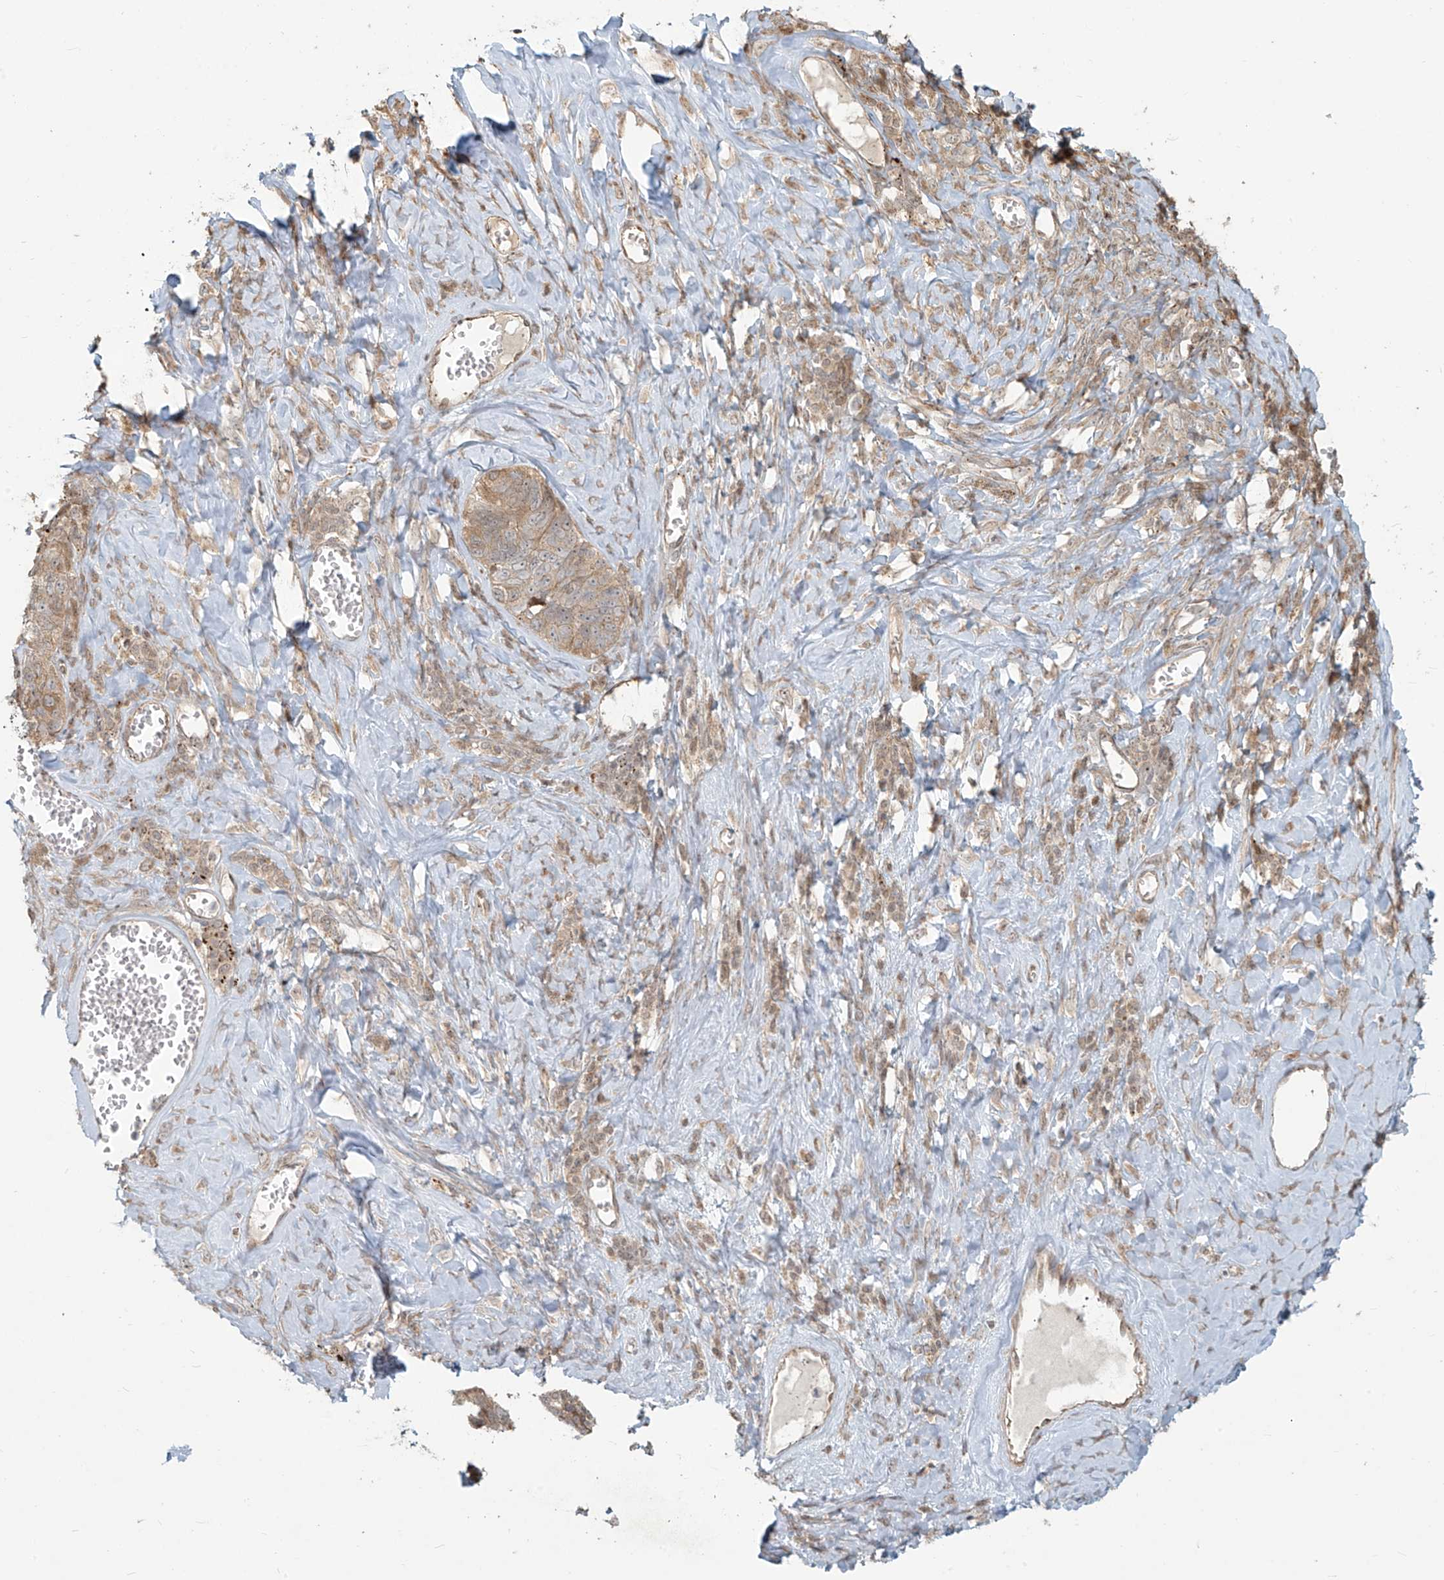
{"staining": {"intensity": "moderate", "quantity": ">75%", "location": "cytoplasmic/membranous"}, "tissue": "ovarian cancer", "cell_type": "Tumor cells", "image_type": "cancer", "snomed": [{"axis": "morphology", "description": "Cystadenocarcinoma, serous, NOS"}, {"axis": "topography", "description": "Ovary"}], "caption": "The histopathology image displays staining of serous cystadenocarcinoma (ovarian), revealing moderate cytoplasmic/membranous protein positivity (brown color) within tumor cells.", "gene": "PLEKHM3", "patient": {"sex": "female", "age": 79}}